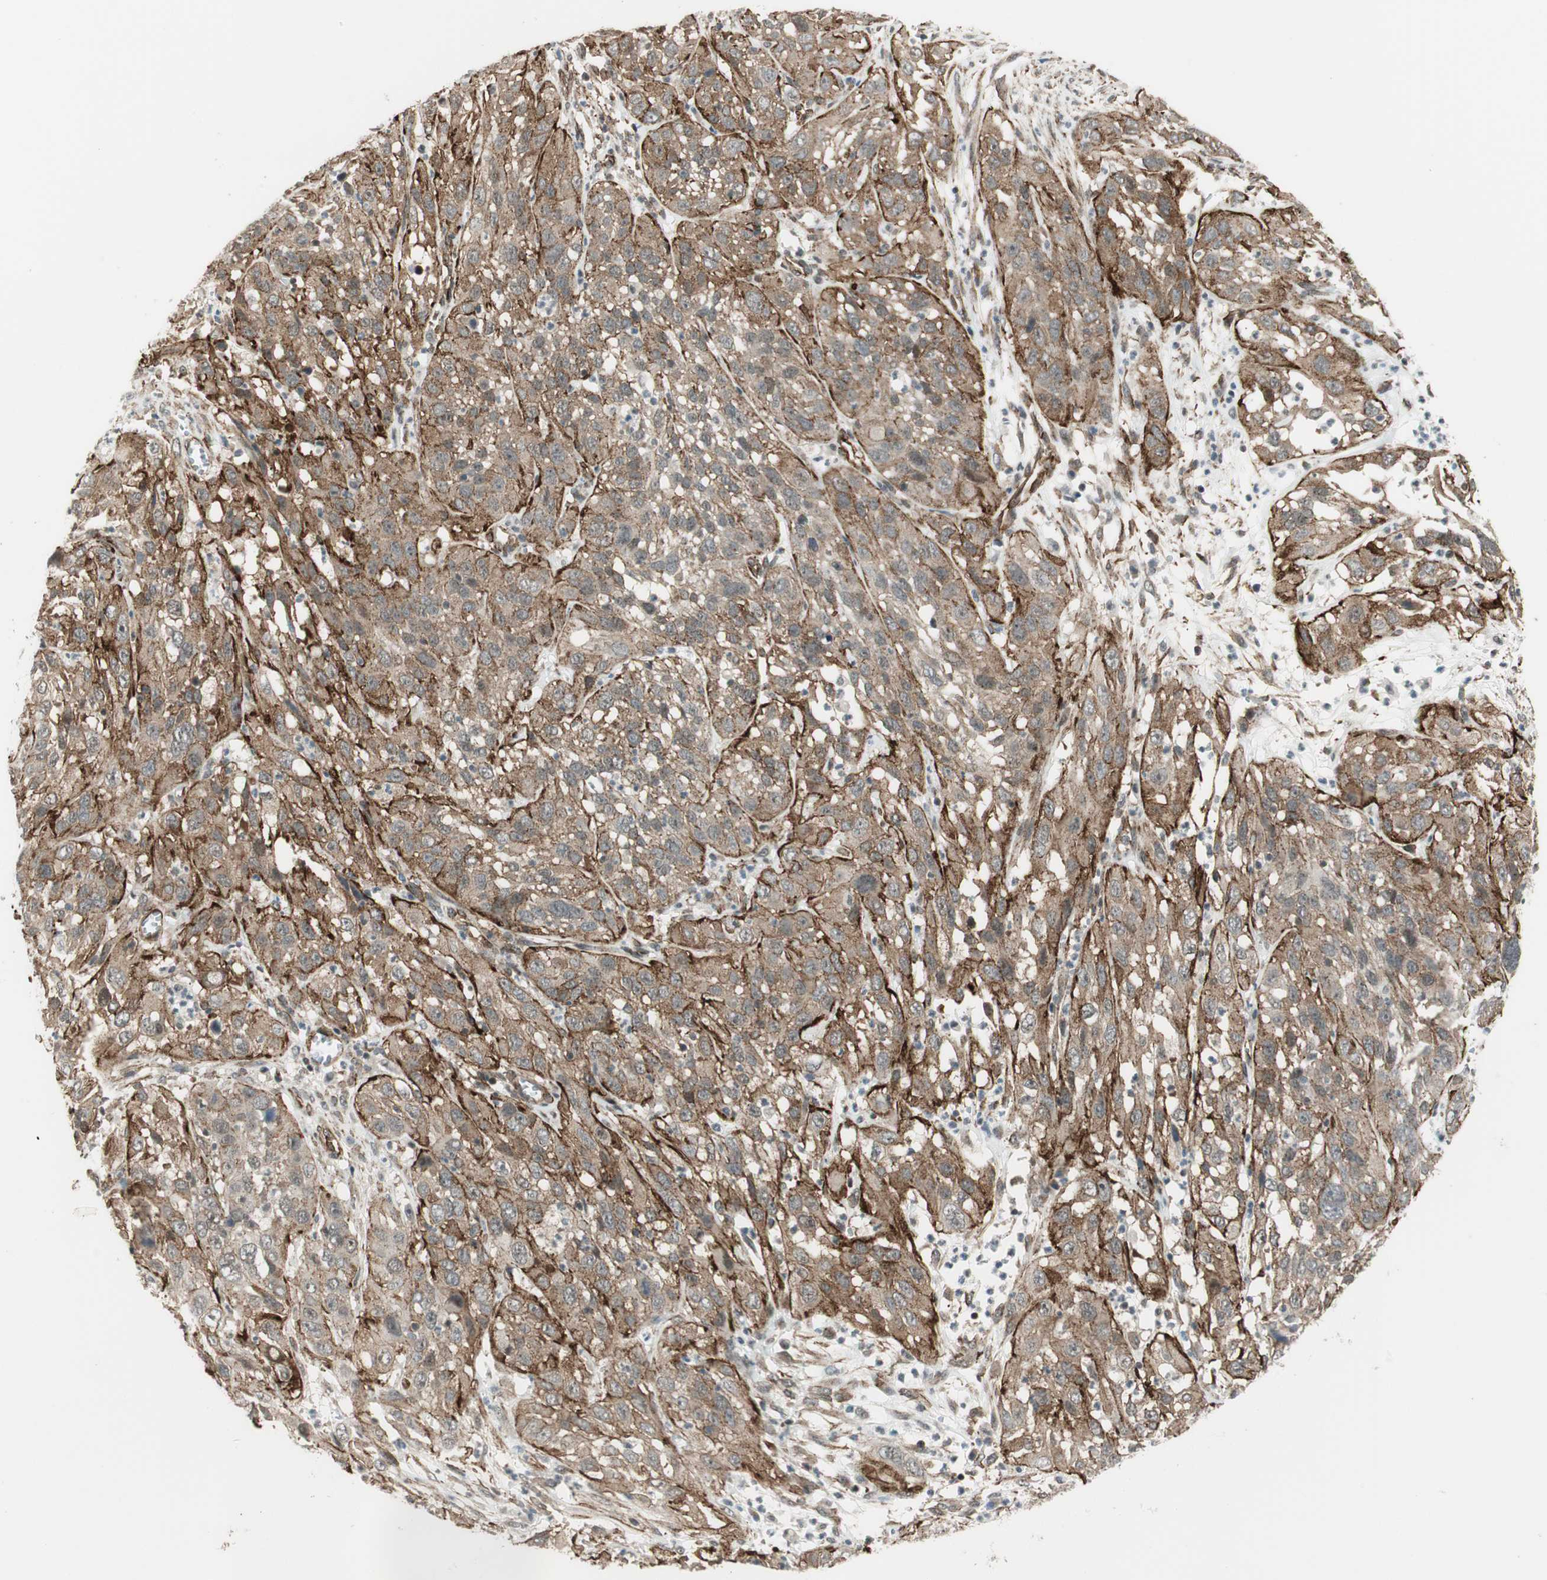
{"staining": {"intensity": "weak", "quantity": ">75%", "location": "cytoplasmic/membranous"}, "tissue": "cervical cancer", "cell_type": "Tumor cells", "image_type": "cancer", "snomed": [{"axis": "morphology", "description": "Squamous cell carcinoma, NOS"}, {"axis": "topography", "description": "Cervix"}], "caption": "The immunohistochemical stain shows weak cytoplasmic/membranous staining in tumor cells of cervical cancer (squamous cell carcinoma) tissue.", "gene": "CDK19", "patient": {"sex": "female", "age": 32}}